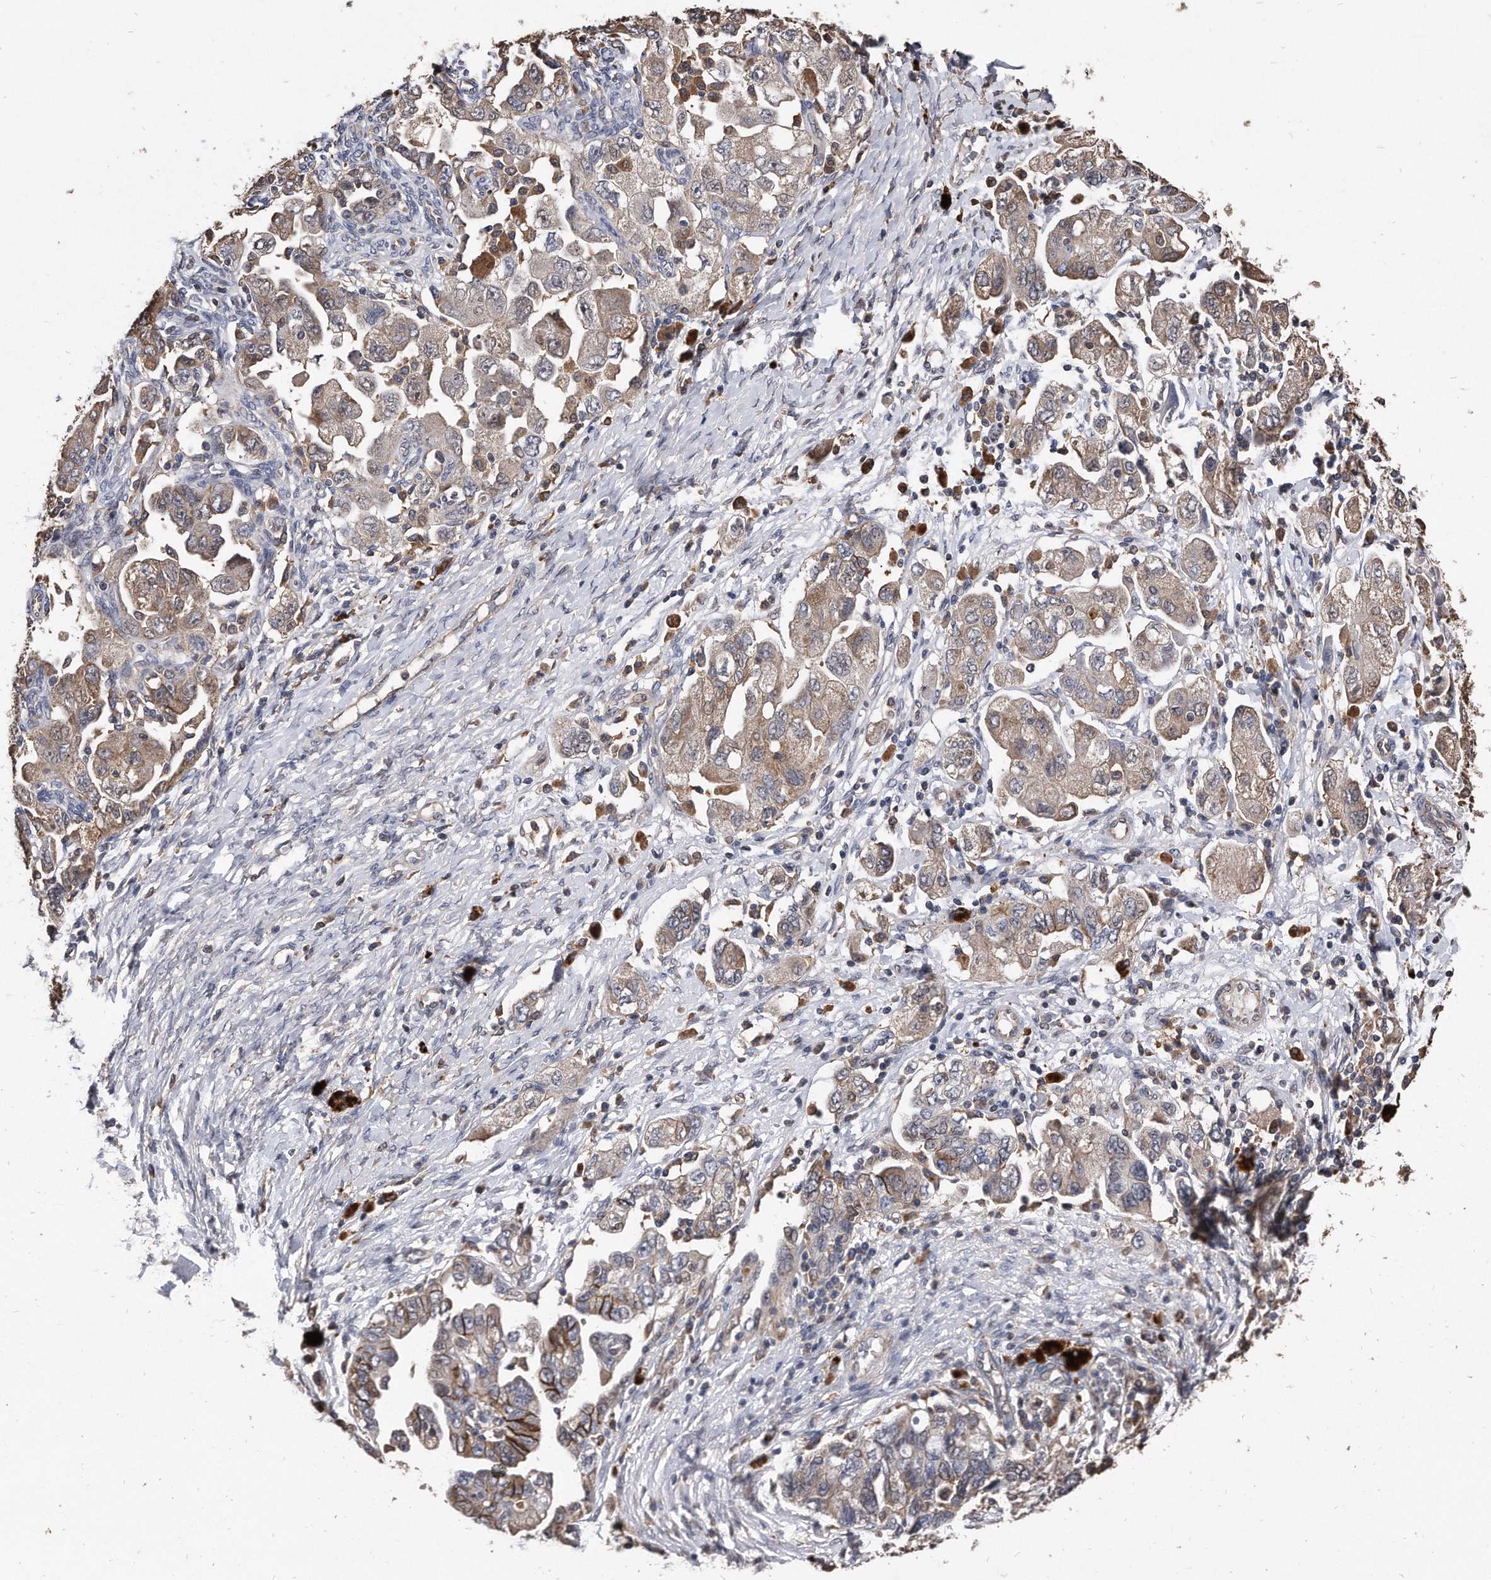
{"staining": {"intensity": "weak", "quantity": ">75%", "location": "cytoplasmic/membranous"}, "tissue": "ovarian cancer", "cell_type": "Tumor cells", "image_type": "cancer", "snomed": [{"axis": "morphology", "description": "Carcinoma, NOS"}, {"axis": "morphology", "description": "Cystadenocarcinoma, serous, NOS"}, {"axis": "topography", "description": "Ovary"}], "caption": "Human ovarian cancer (serous cystadenocarcinoma) stained with a protein marker shows weak staining in tumor cells.", "gene": "IL20RA", "patient": {"sex": "female", "age": 69}}